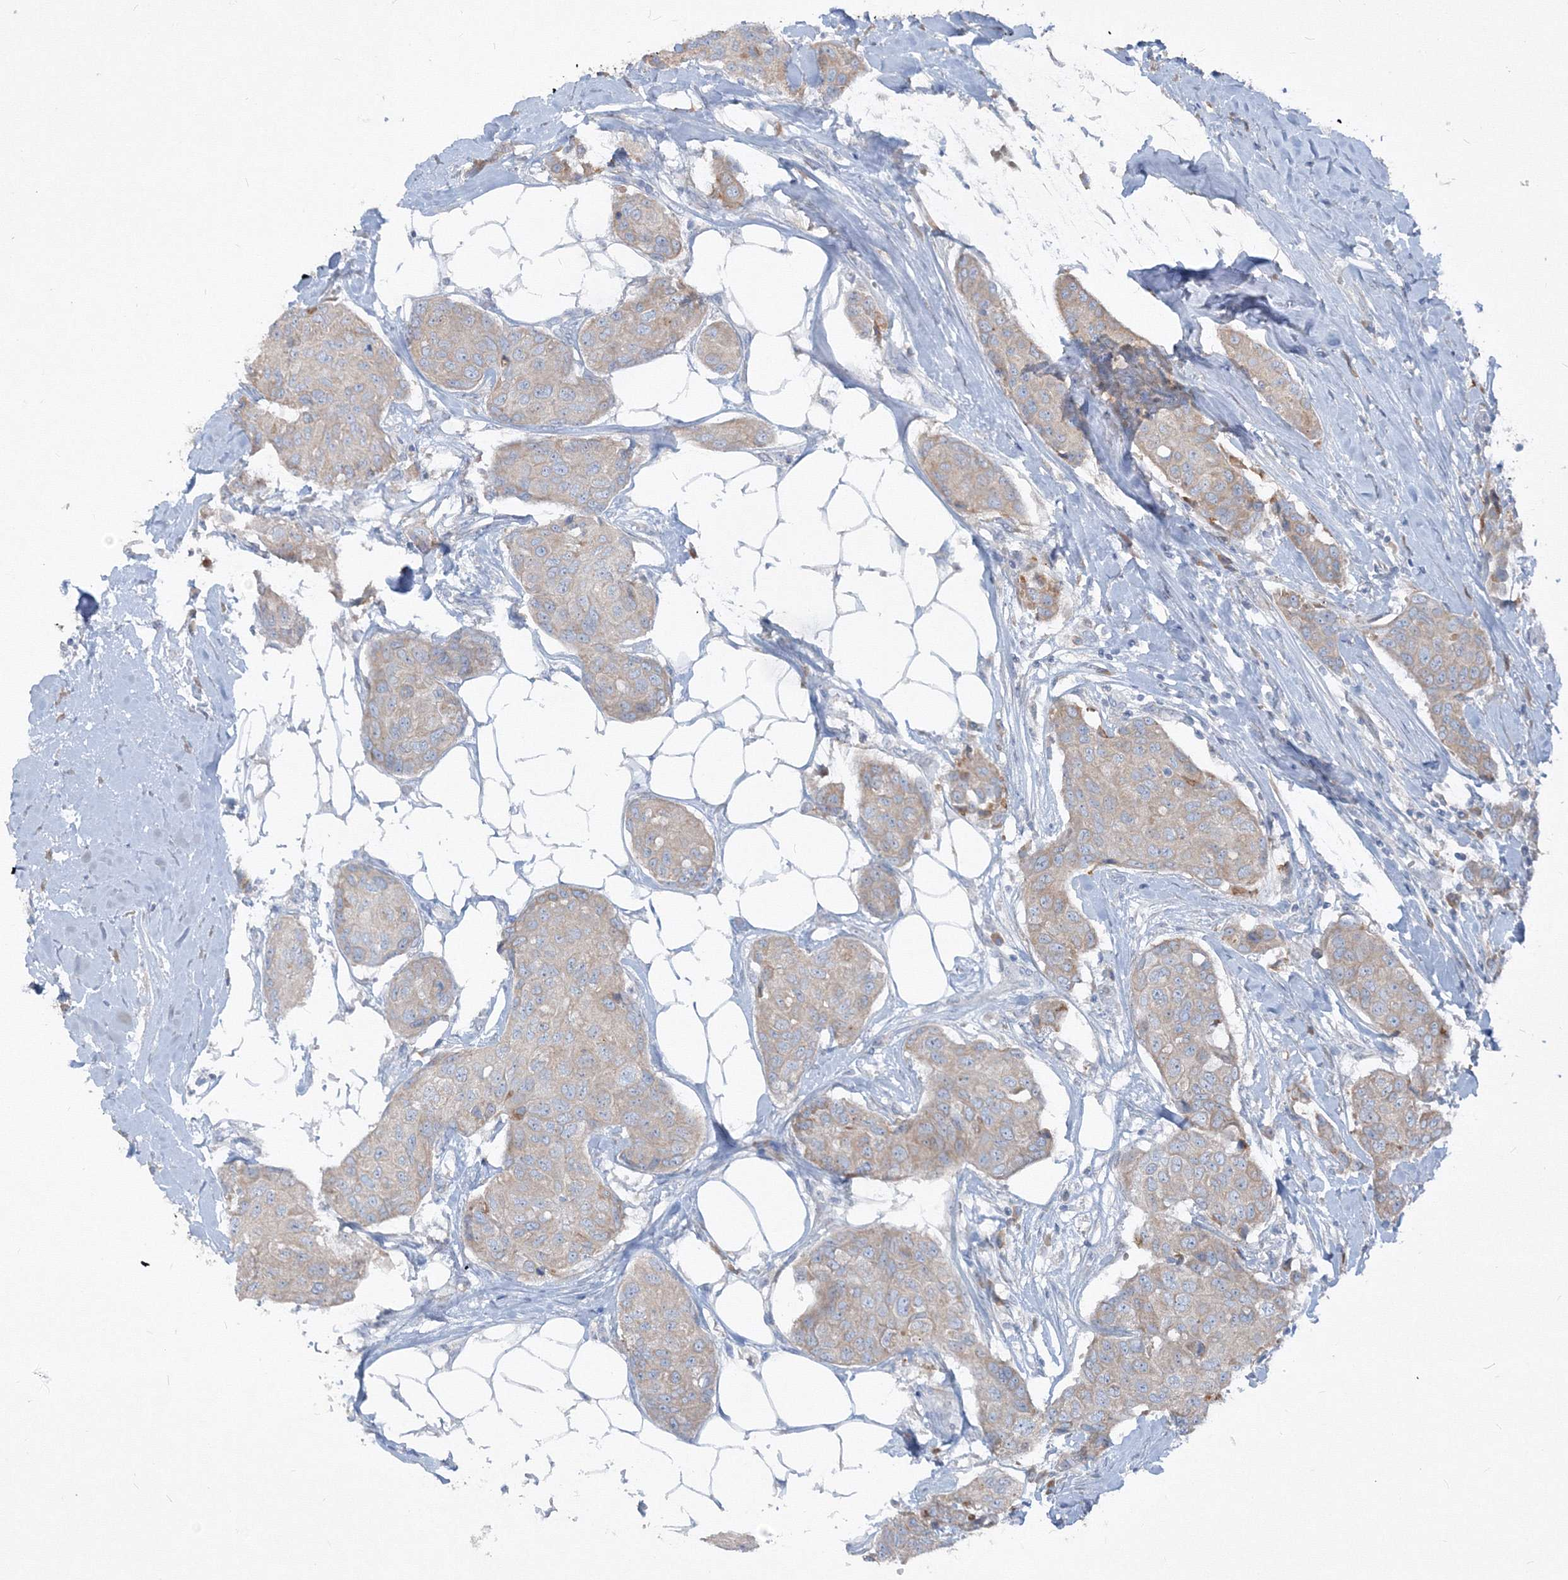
{"staining": {"intensity": "weak", "quantity": "<25%", "location": "cytoplasmic/membranous"}, "tissue": "breast cancer", "cell_type": "Tumor cells", "image_type": "cancer", "snomed": [{"axis": "morphology", "description": "Duct carcinoma"}, {"axis": "topography", "description": "Breast"}], "caption": "An image of breast invasive ductal carcinoma stained for a protein shows no brown staining in tumor cells.", "gene": "IFNAR1", "patient": {"sex": "female", "age": 80}}